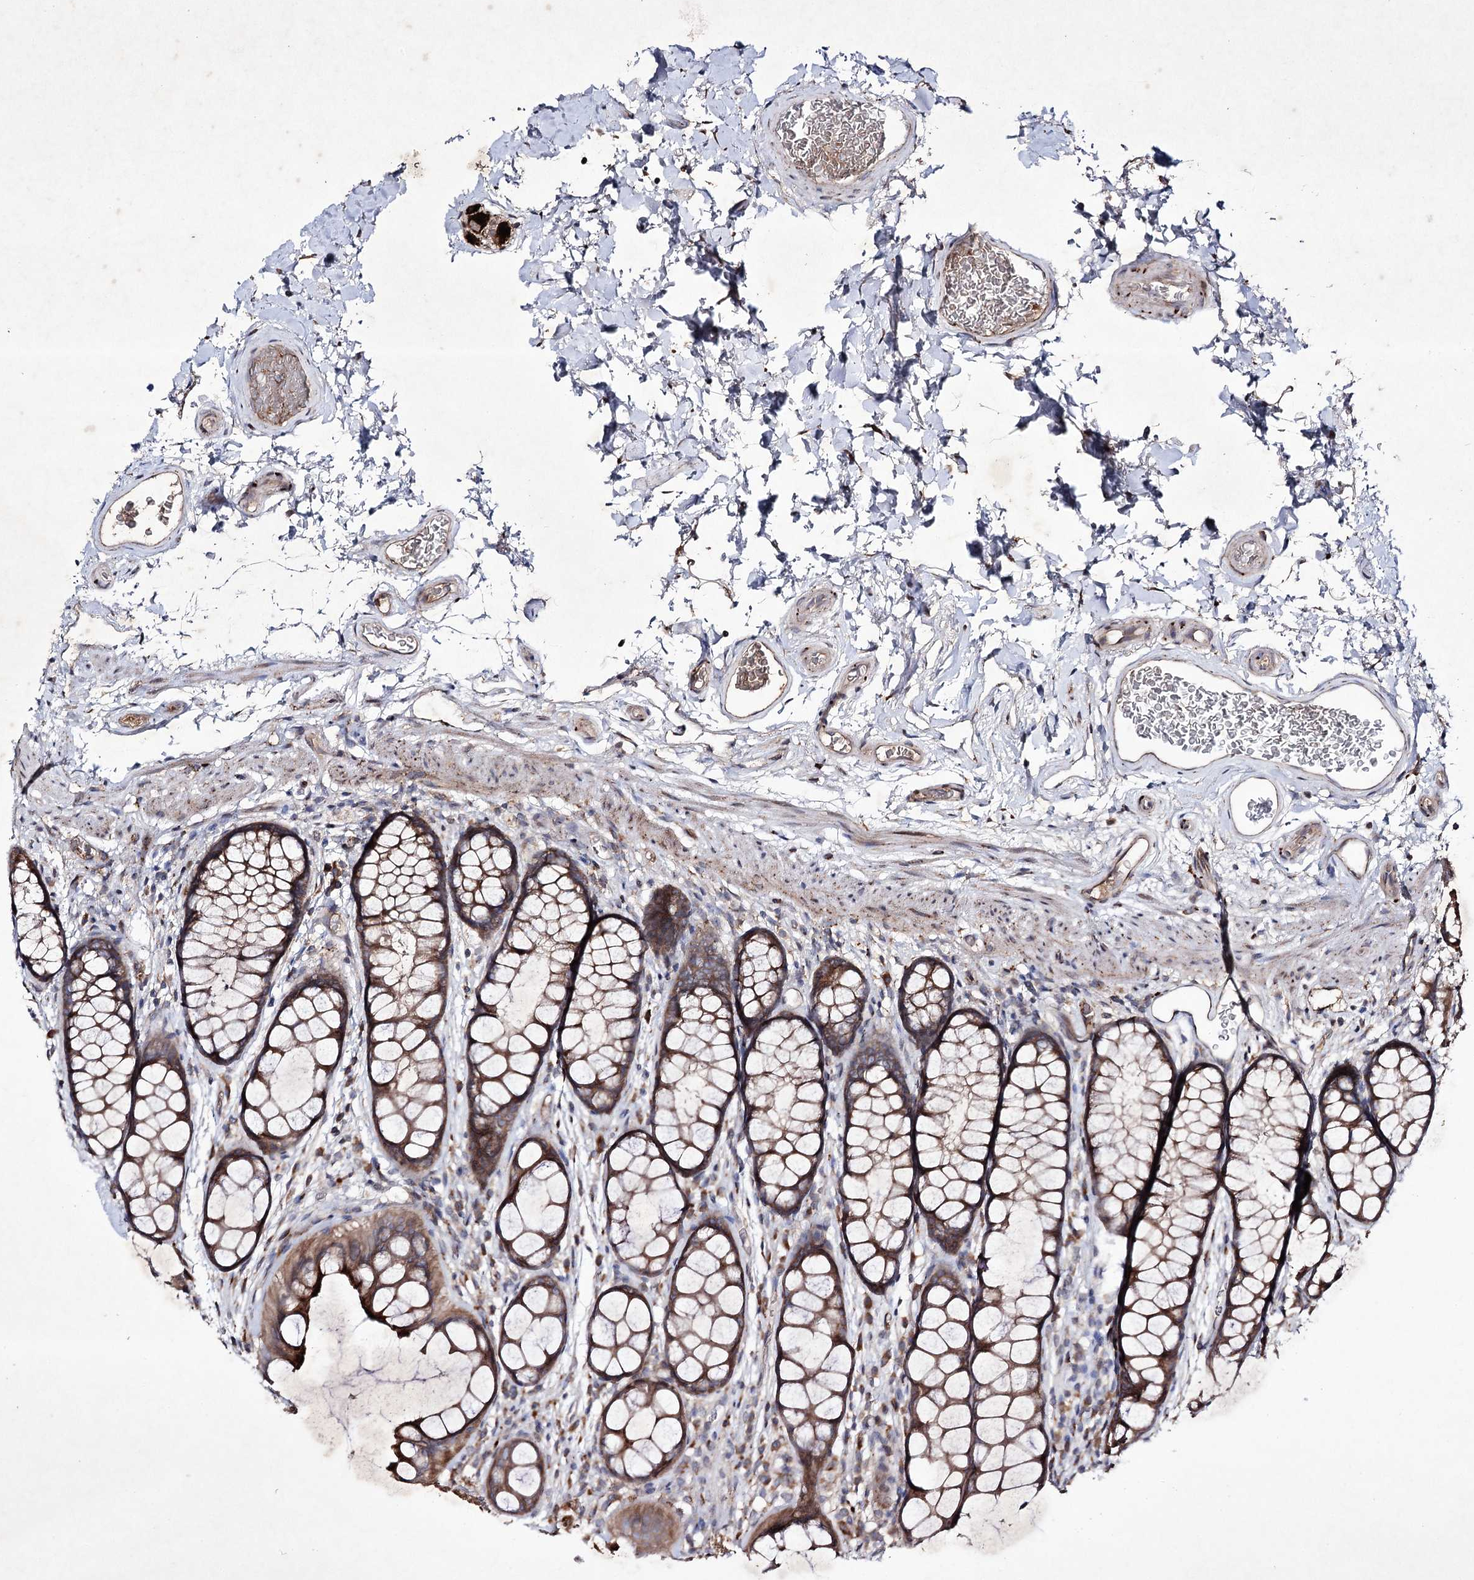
{"staining": {"intensity": "moderate", "quantity": ">75%", "location": "cytoplasmic/membranous"}, "tissue": "colon", "cell_type": "Endothelial cells", "image_type": "normal", "snomed": [{"axis": "morphology", "description": "Normal tissue, NOS"}, {"axis": "topography", "description": "Colon"}], "caption": "Colon was stained to show a protein in brown. There is medium levels of moderate cytoplasmic/membranous expression in approximately >75% of endothelial cells.", "gene": "ALG9", "patient": {"sex": "female", "age": 82}}